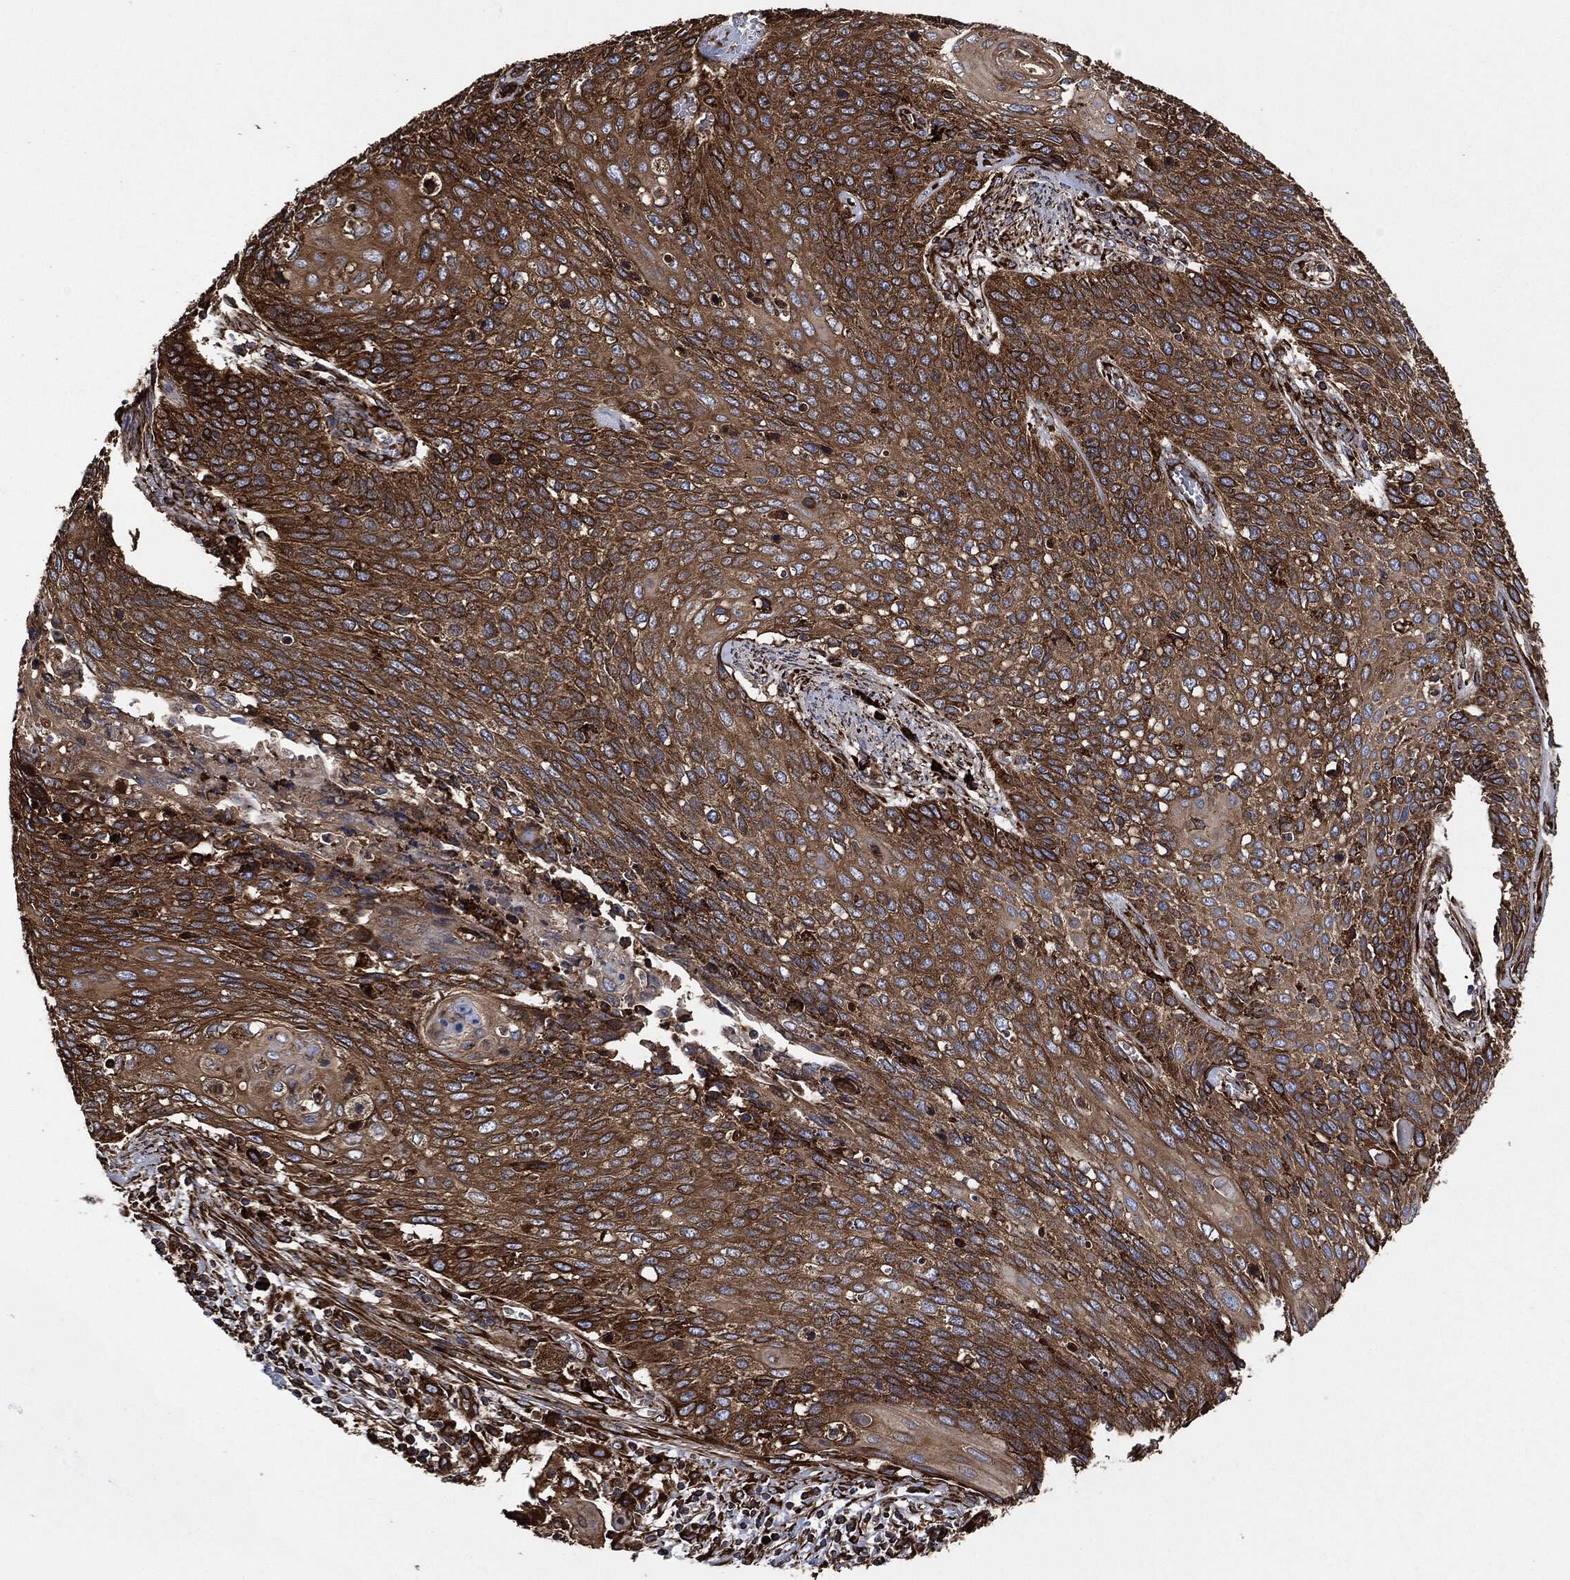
{"staining": {"intensity": "strong", "quantity": ">75%", "location": "cytoplasmic/membranous"}, "tissue": "cervical cancer", "cell_type": "Tumor cells", "image_type": "cancer", "snomed": [{"axis": "morphology", "description": "Squamous cell carcinoma, NOS"}, {"axis": "topography", "description": "Cervix"}], "caption": "A high-resolution image shows immunohistochemistry staining of squamous cell carcinoma (cervical), which demonstrates strong cytoplasmic/membranous staining in approximately >75% of tumor cells.", "gene": "AMFR", "patient": {"sex": "female", "age": 39}}